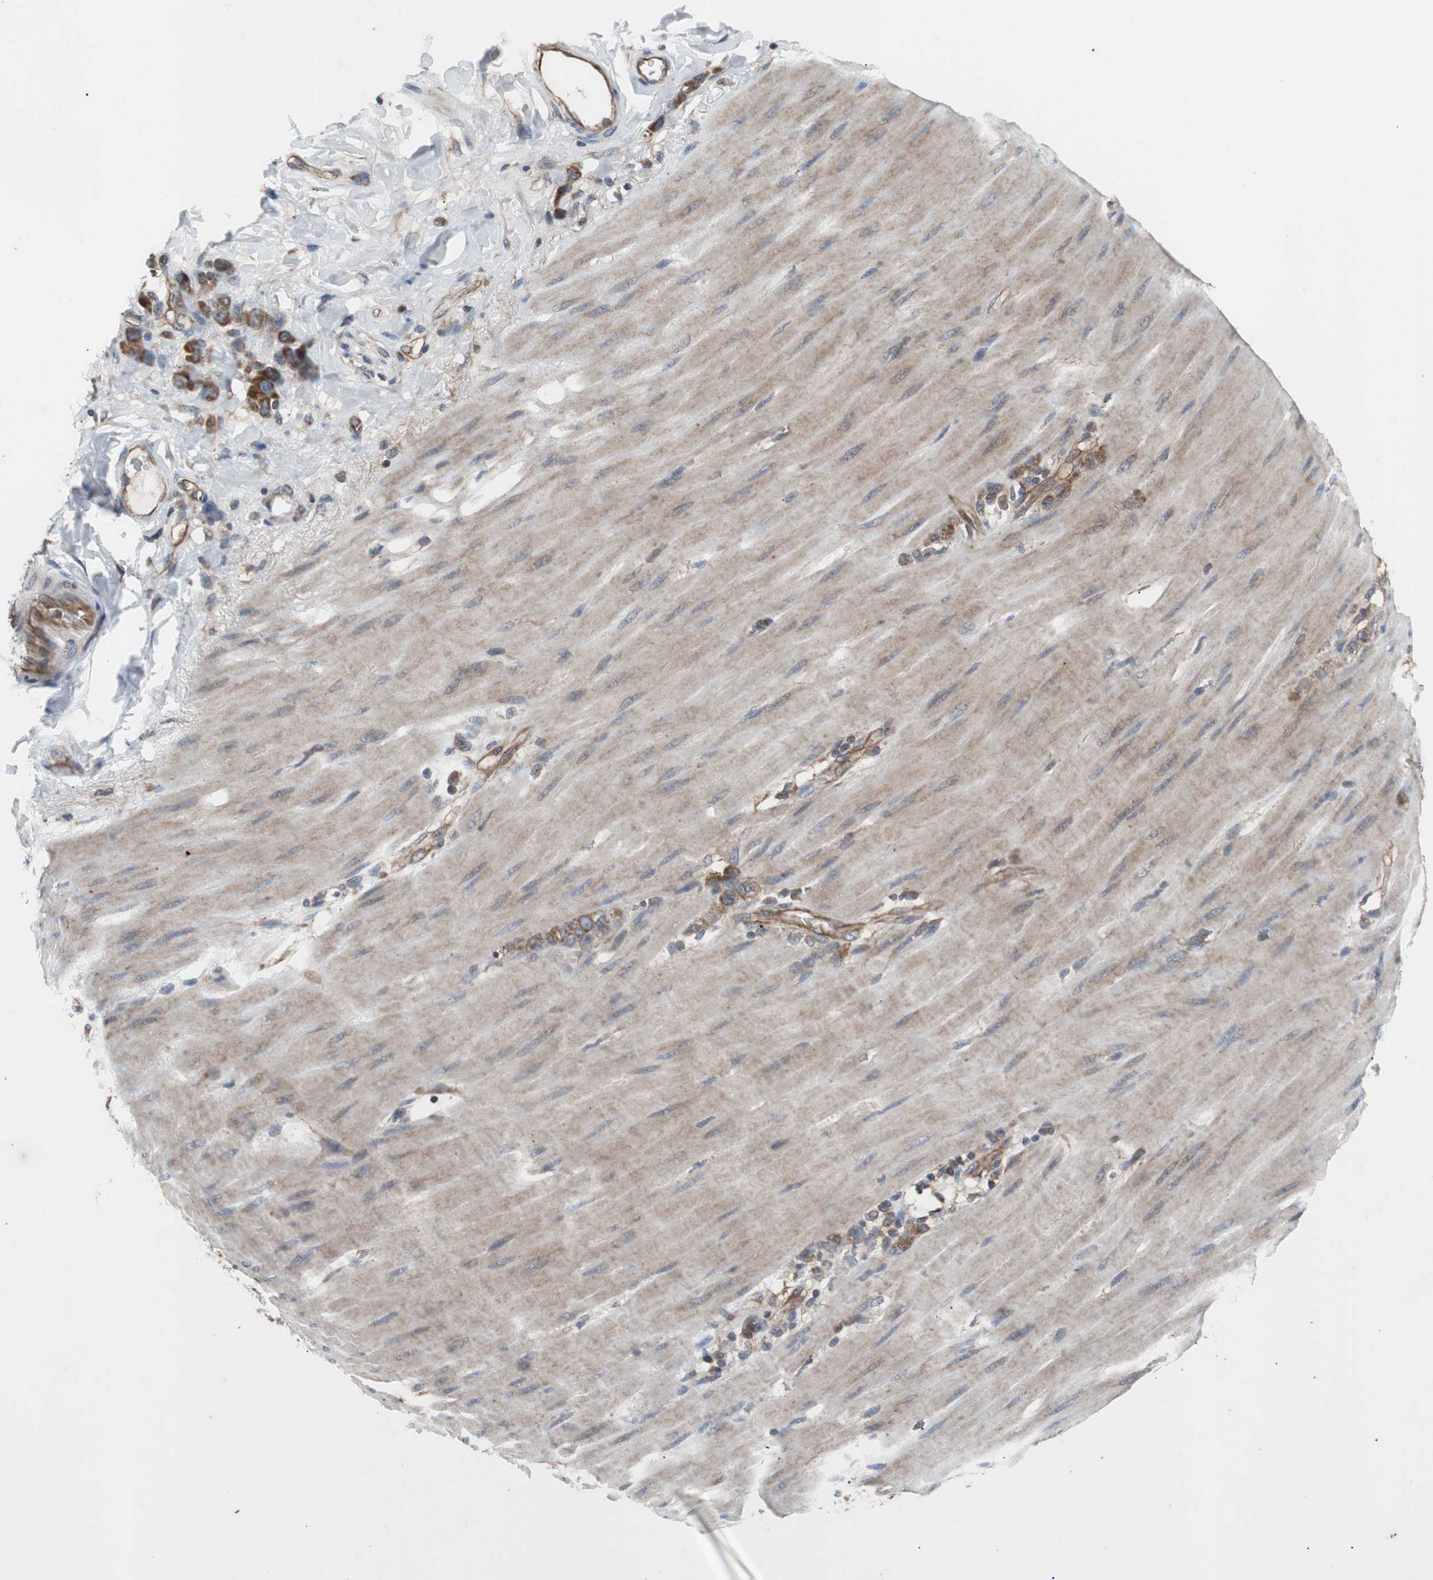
{"staining": {"intensity": "moderate", "quantity": ">75%", "location": "cytoplasmic/membranous"}, "tissue": "stomach cancer", "cell_type": "Tumor cells", "image_type": "cancer", "snomed": [{"axis": "morphology", "description": "Adenocarcinoma, NOS"}, {"axis": "topography", "description": "Stomach"}], "caption": "IHC histopathology image of stomach adenocarcinoma stained for a protein (brown), which displays medium levels of moderate cytoplasmic/membranous staining in approximately >75% of tumor cells.", "gene": "ACTR3", "patient": {"sex": "male", "age": 82}}